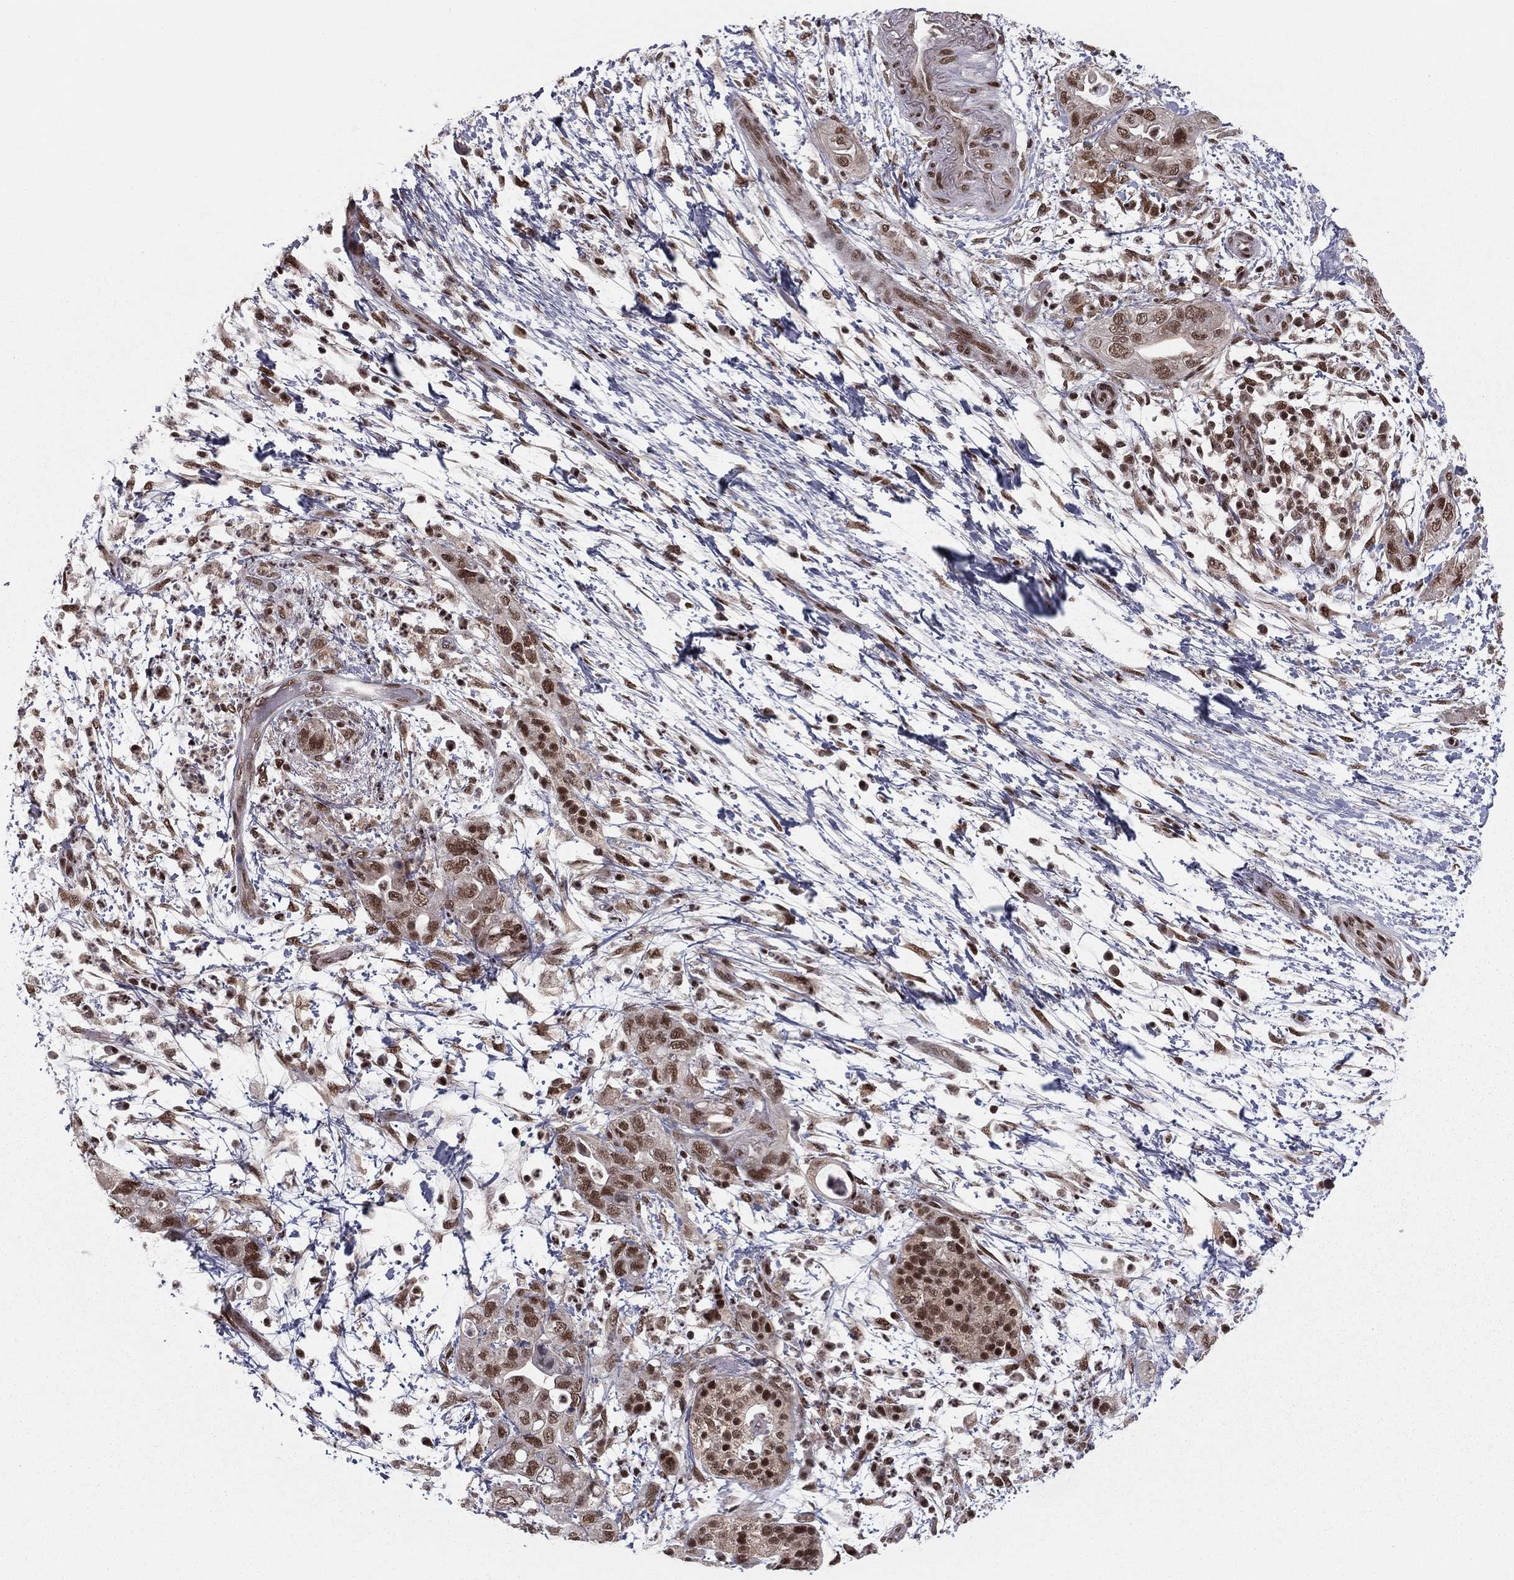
{"staining": {"intensity": "moderate", "quantity": "<25%", "location": "nuclear"}, "tissue": "pancreatic cancer", "cell_type": "Tumor cells", "image_type": "cancer", "snomed": [{"axis": "morphology", "description": "Adenocarcinoma, NOS"}, {"axis": "topography", "description": "Pancreas"}], "caption": "A low amount of moderate nuclear positivity is present in about <25% of tumor cells in adenocarcinoma (pancreatic) tissue. The staining was performed using DAB to visualize the protein expression in brown, while the nuclei were stained in blue with hematoxylin (Magnification: 20x).", "gene": "NFYB", "patient": {"sex": "female", "age": 72}}